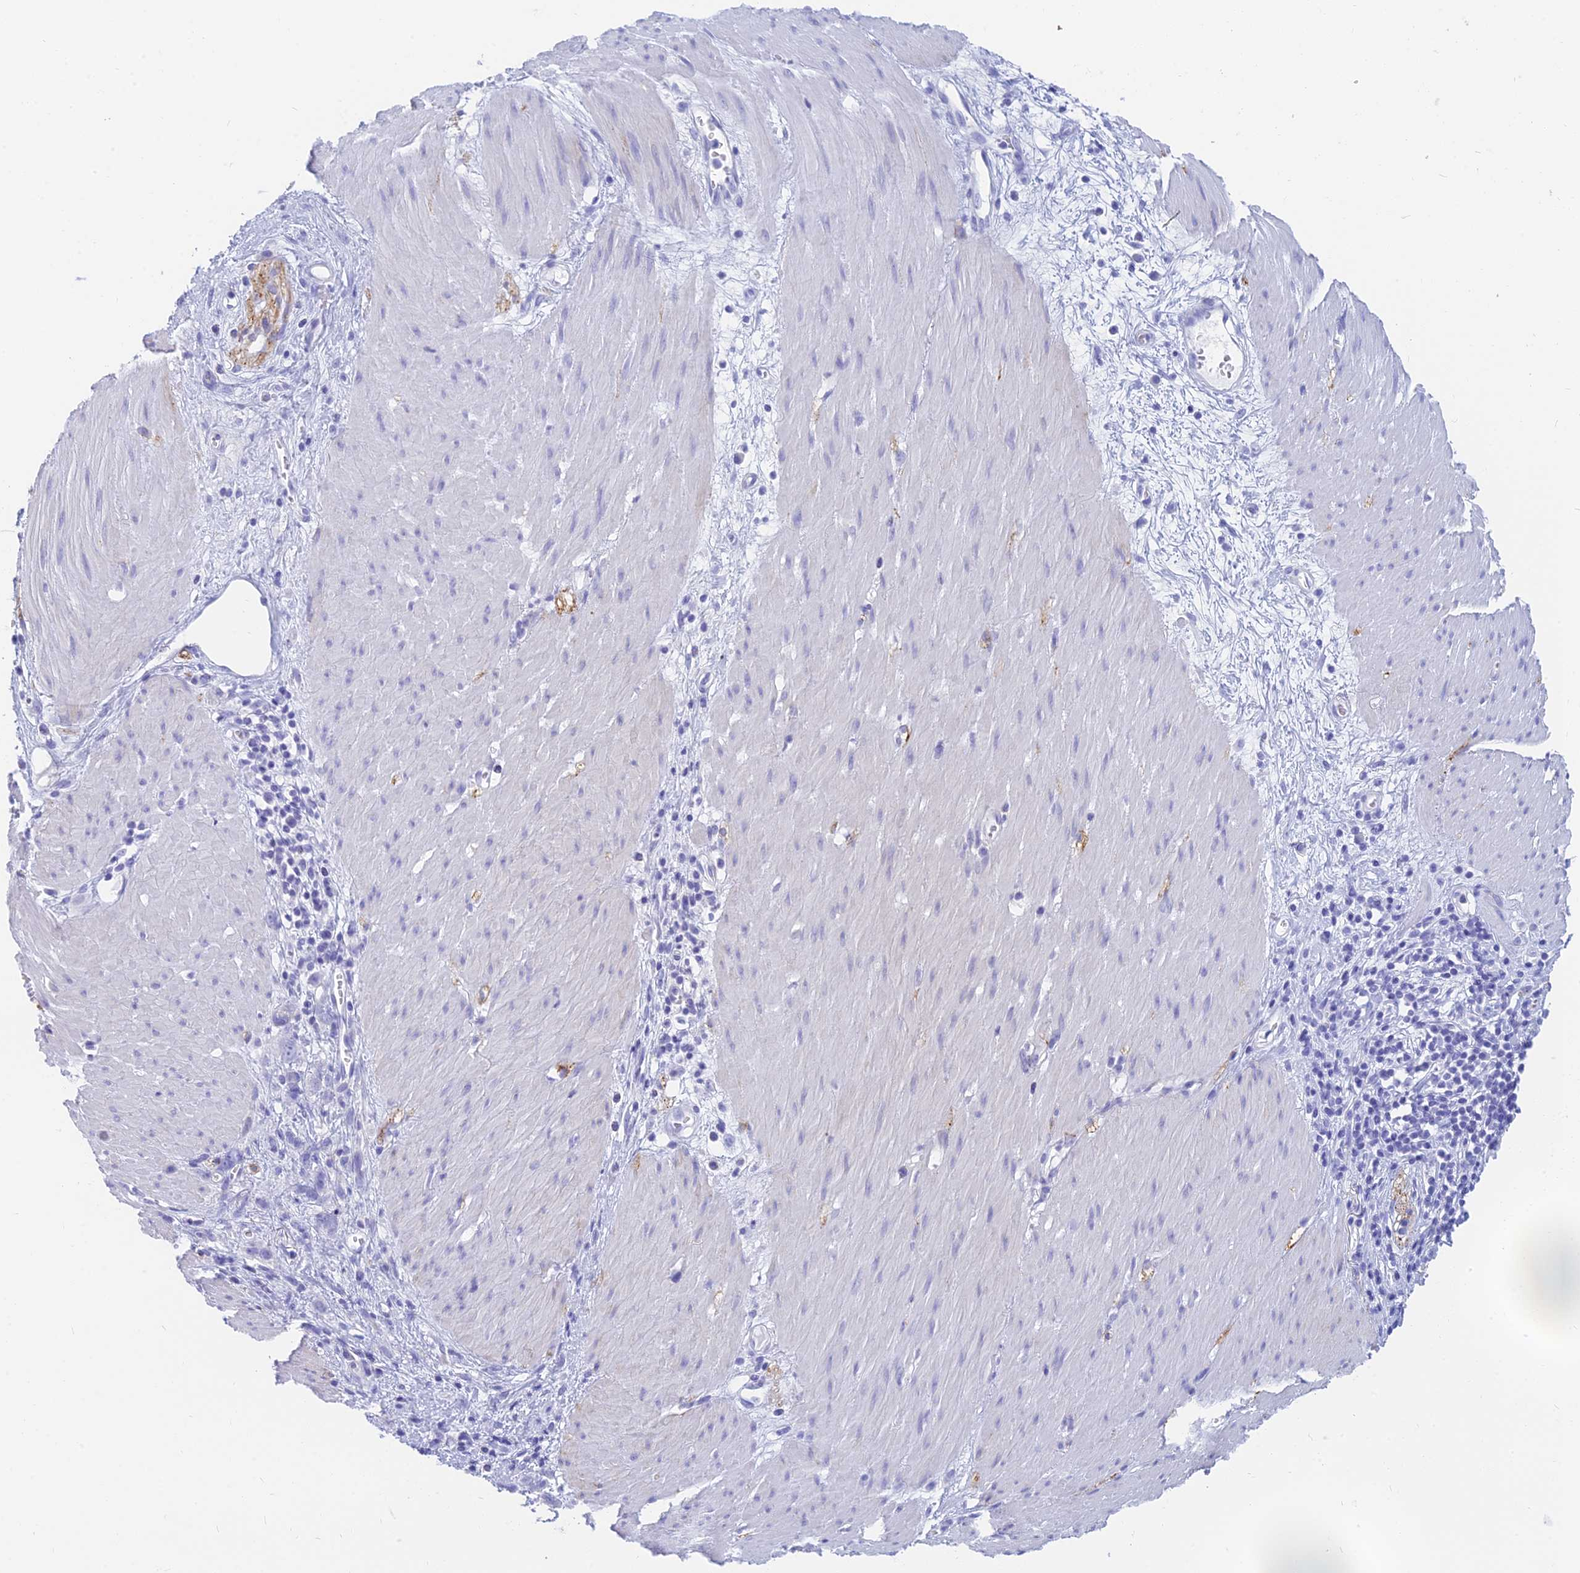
{"staining": {"intensity": "negative", "quantity": "none", "location": "none"}, "tissue": "stomach cancer", "cell_type": "Tumor cells", "image_type": "cancer", "snomed": [{"axis": "morphology", "description": "Adenocarcinoma, NOS"}, {"axis": "topography", "description": "Stomach"}], "caption": "Immunohistochemistry (IHC) image of human stomach cancer stained for a protein (brown), which shows no staining in tumor cells. (DAB IHC, high magnification).", "gene": "SLC36A2", "patient": {"sex": "female", "age": 76}}